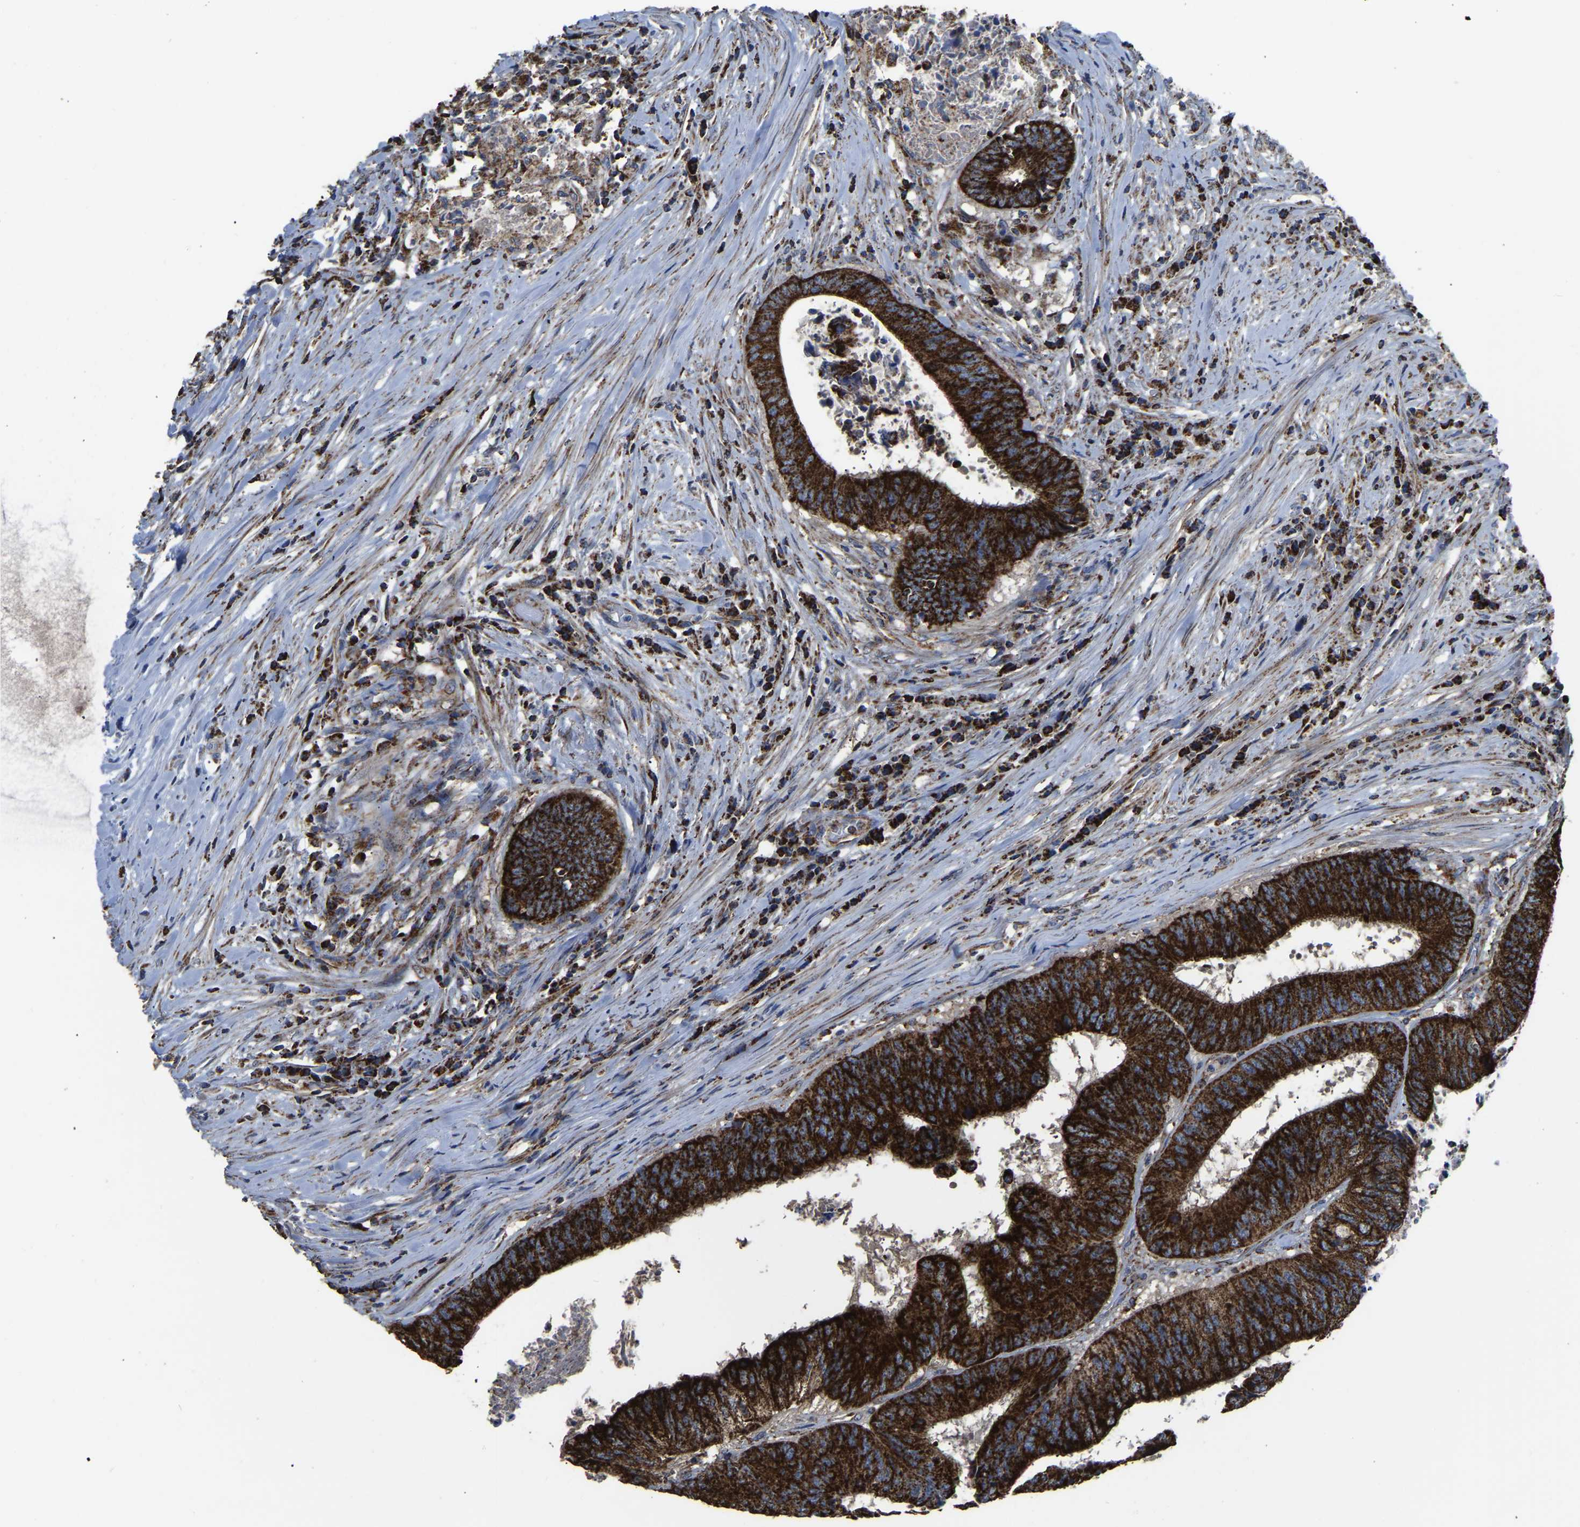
{"staining": {"intensity": "strong", "quantity": ">75%", "location": "cytoplasmic/membranous"}, "tissue": "colorectal cancer", "cell_type": "Tumor cells", "image_type": "cancer", "snomed": [{"axis": "morphology", "description": "Adenocarcinoma, NOS"}, {"axis": "topography", "description": "Rectum"}], "caption": "A histopathology image showing strong cytoplasmic/membranous expression in approximately >75% of tumor cells in colorectal cancer, as visualized by brown immunohistochemical staining.", "gene": "ETFA", "patient": {"sex": "male", "age": 72}}